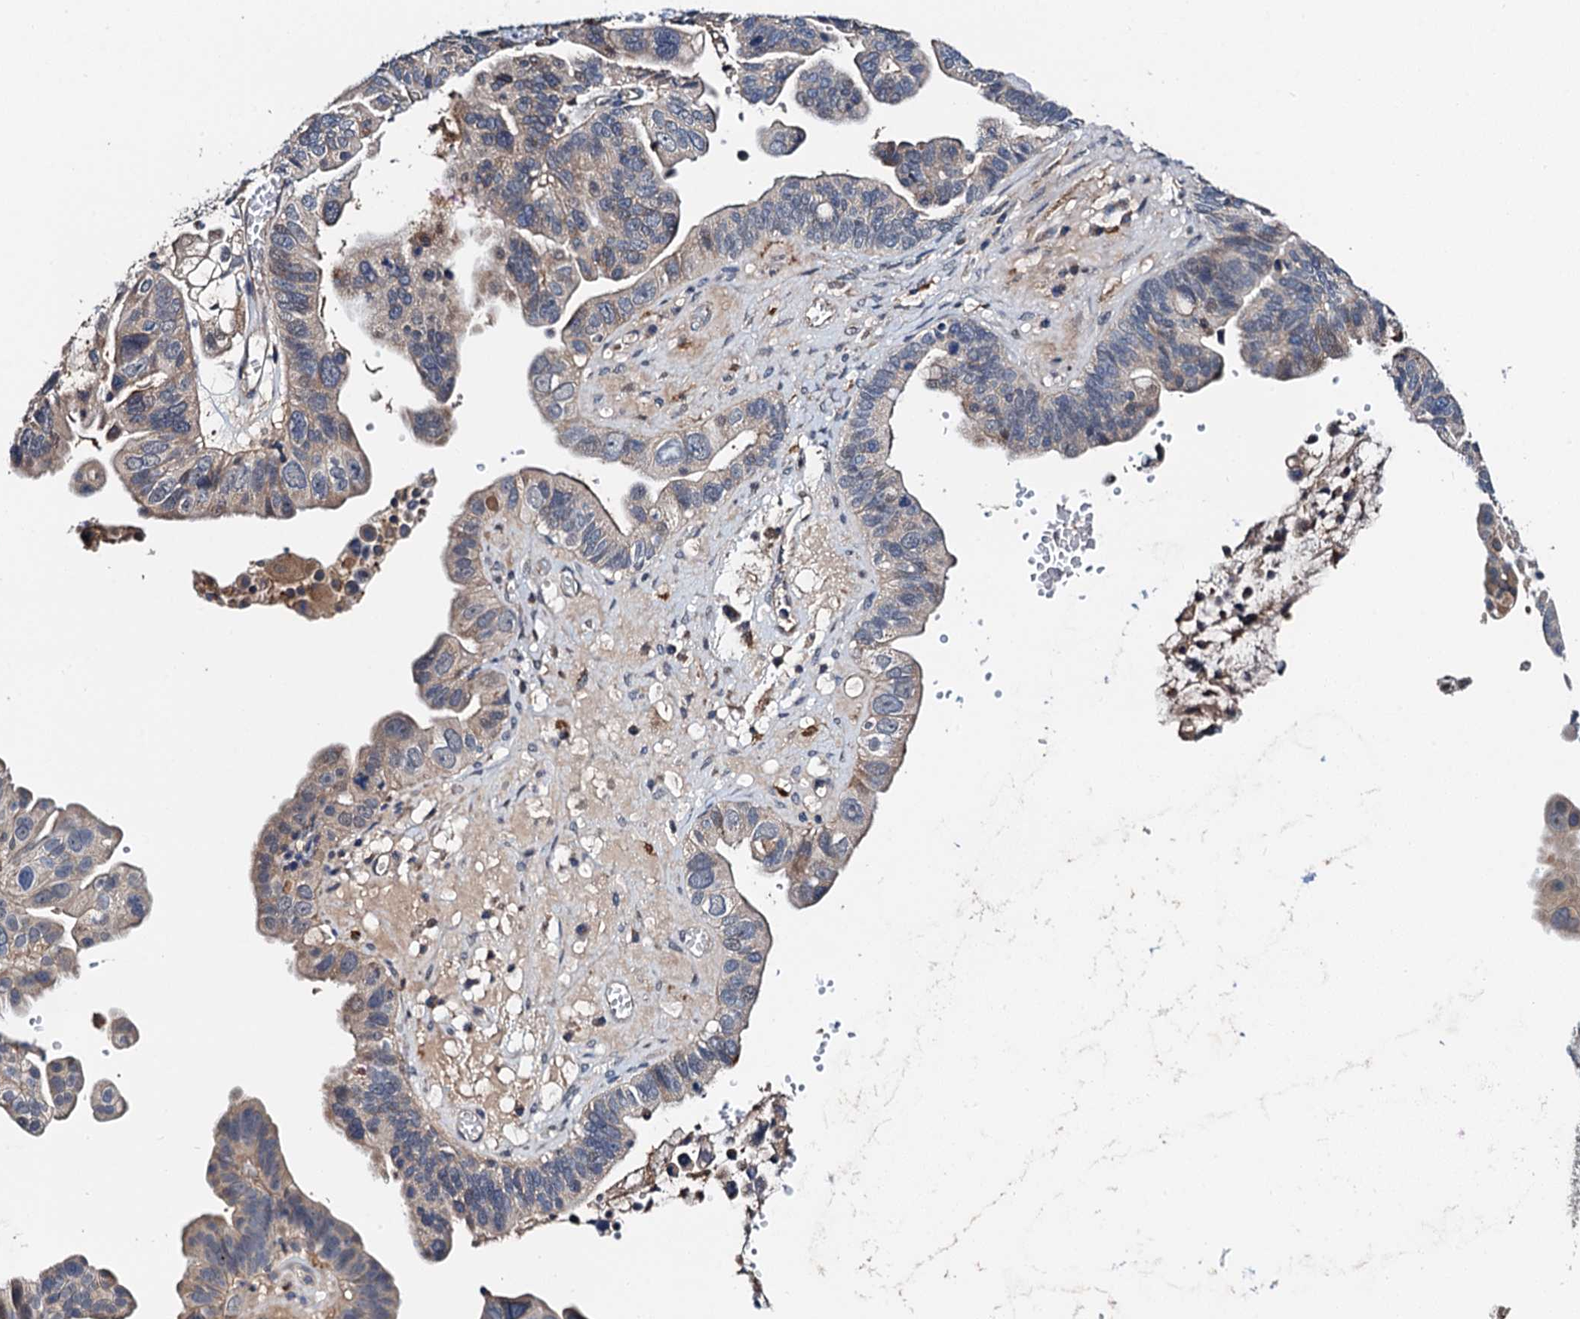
{"staining": {"intensity": "weak", "quantity": "<25%", "location": "cytoplasmic/membranous"}, "tissue": "ovarian cancer", "cell_type": "Tumor cells", "image_type": "cancer", "snomed": [{"axis": "morphology", "description": "Cystadenocarcinoma, serous, NOS"}, {"axis": "topography", "description": "Ovary"}], "caption": "IHC histopathology image of human ovarian cancer (serous cystadenocarcinoma) stained for a protein (brown), which reveals no expression in tumor cells.", "gene": "ZNF606", "patient": {"sex": "female", "age": 56}}